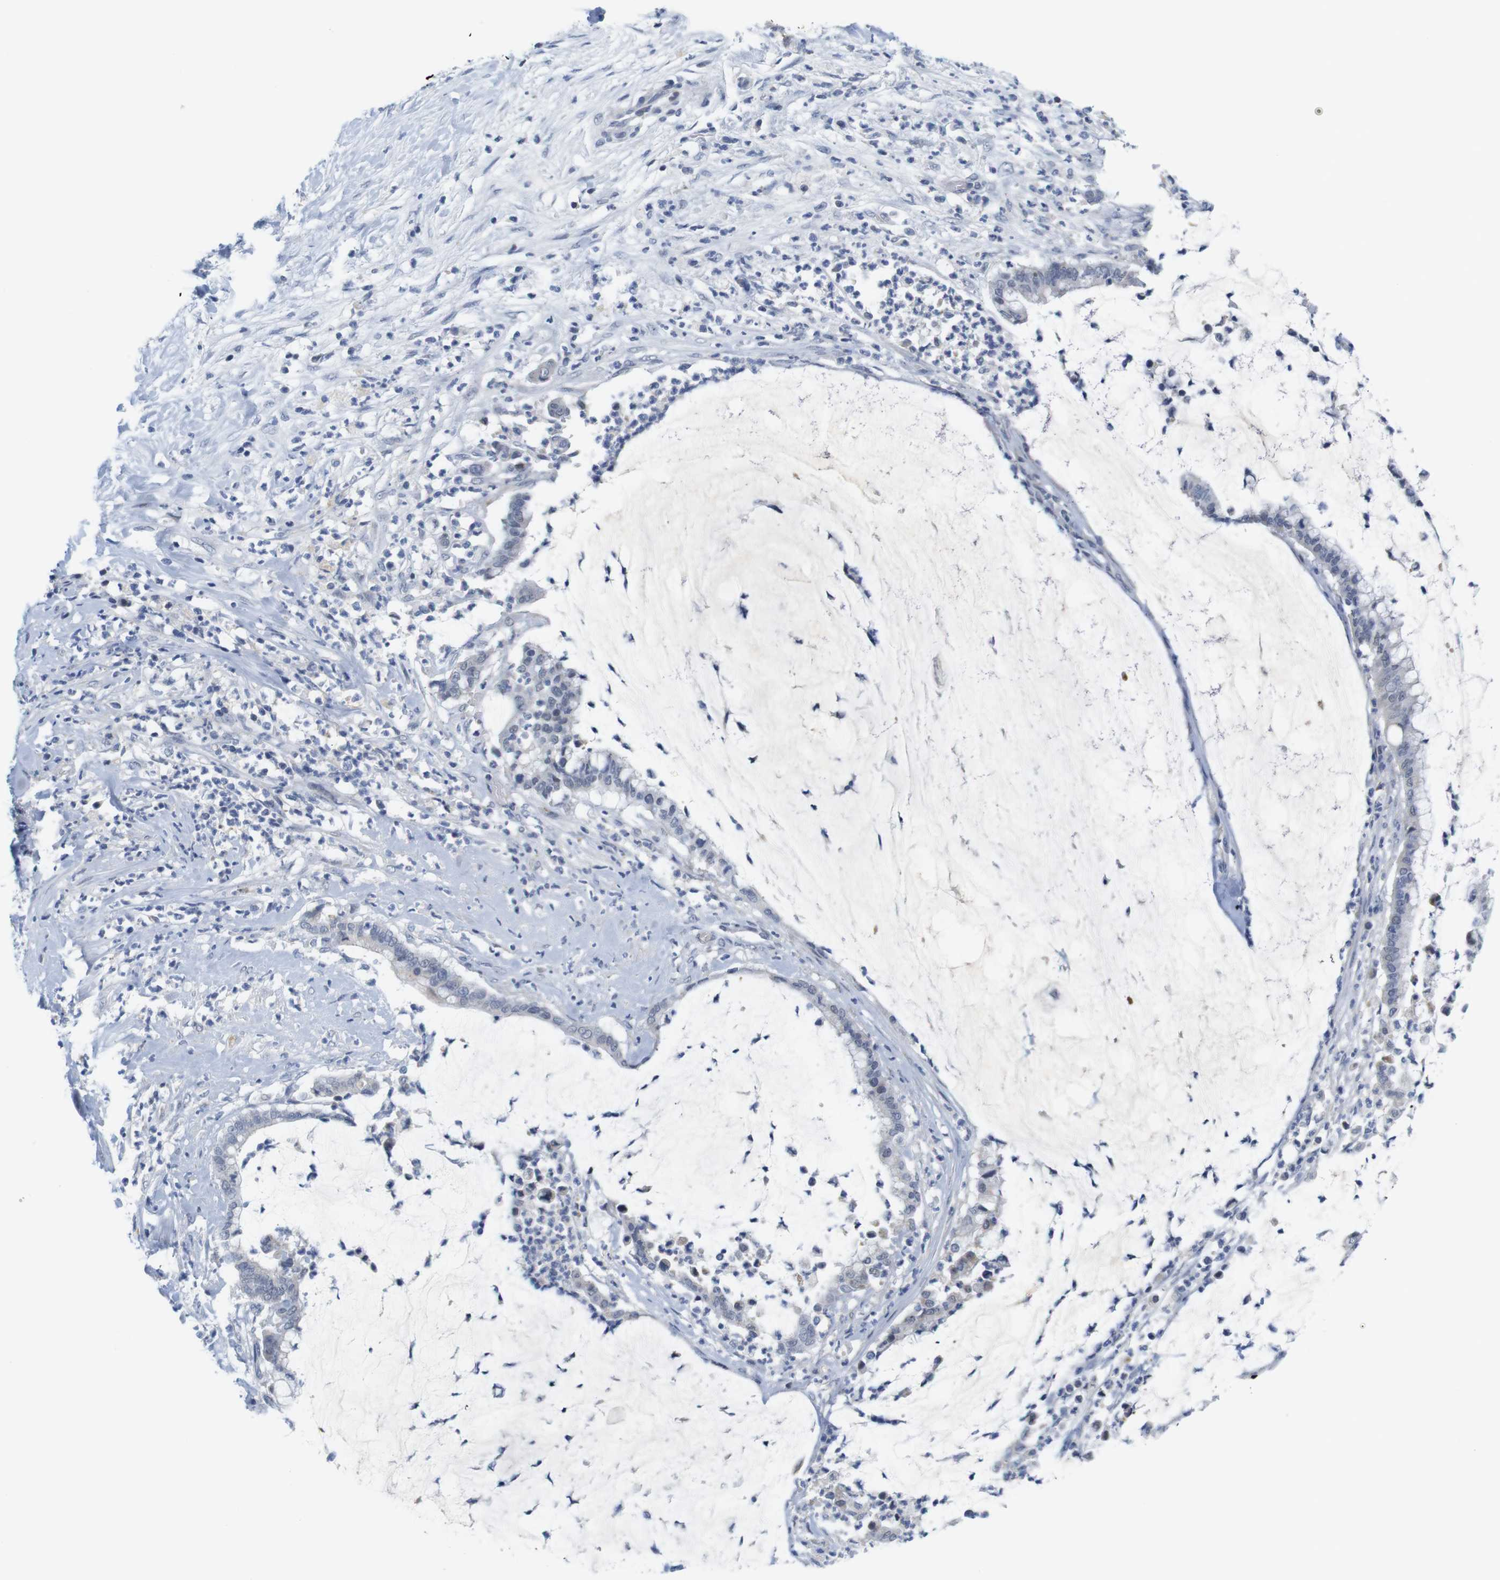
{"staining": {"intensity": "negative", "quantity": "none", "location": "none"}, "tissue": "pancreatic cancer", "cell_type": "Tumor cells", "image_type": "cancer", "snomed": [{"axis": "morphology", "description": "Adenocarcinoma, NOS"}, {"axis": "topography", "description": "Pancreas"}], "caption": "Histopathology image shows no significant protein positivity in tumor cells of pancreatic cancer.", "gene": "OTOF", "patient": {"sex": "male", "age": 41}}